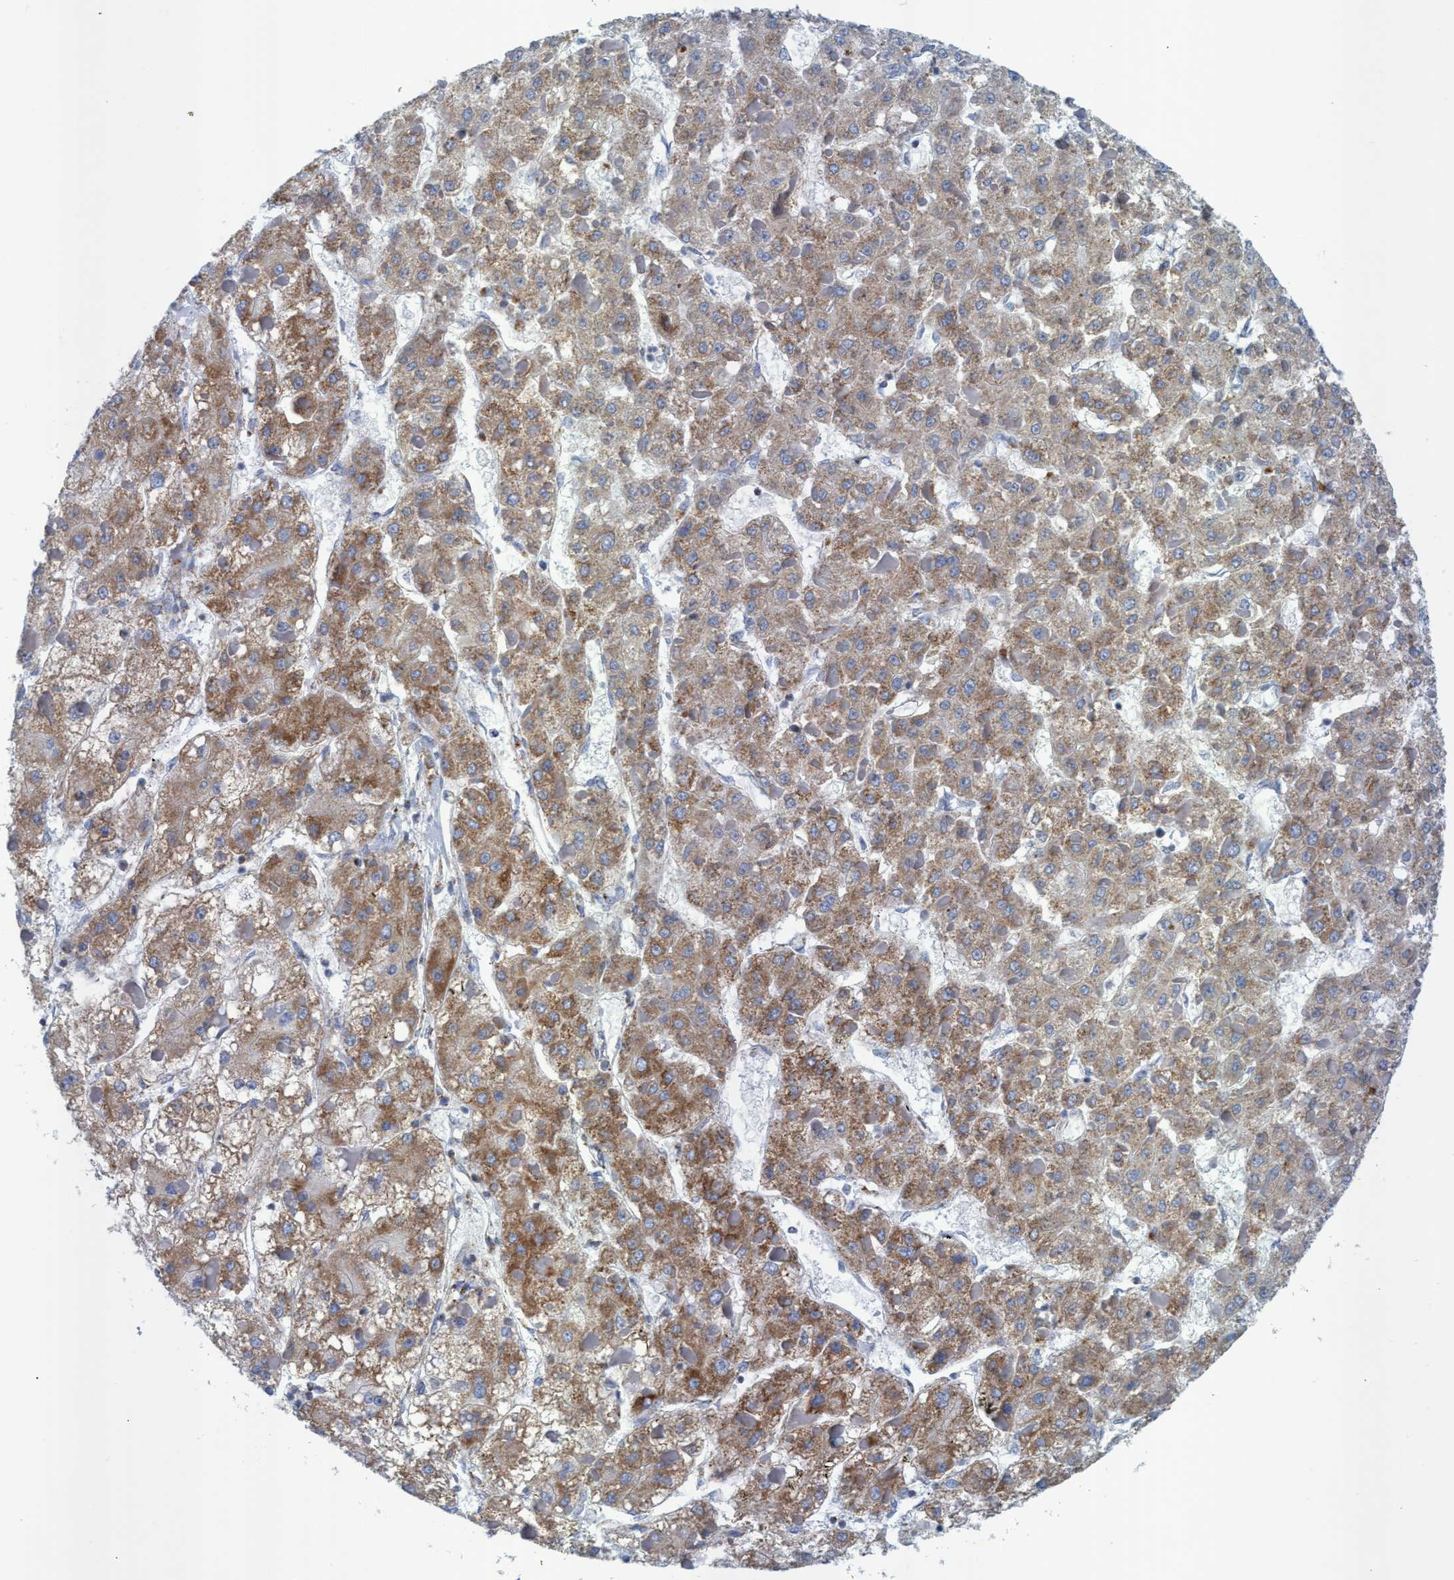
{"staining": {"intensity": "moderate", "quantity": ">75%", "location": "cytoplasmic/membranous"}, "tissue": "liver cancer", "cell_type": "Tumor cells", "image_type": "cancer", "snomed": [{"axis": "morphology", "description": "Carcinoma, Hepatocellular, NOS"}, {"axis": "topography", "description": "Liver"}], "caption": "DAB (3,3'-diaminobenzidine) immunohistochemical staining of liver hepatocellular carcinoma shows moderate cytoplasmic/membranous protein expression in about >75% of tumor cells.", "gene": "GGA3", "patient": {"sex": "female", "age": 73}}